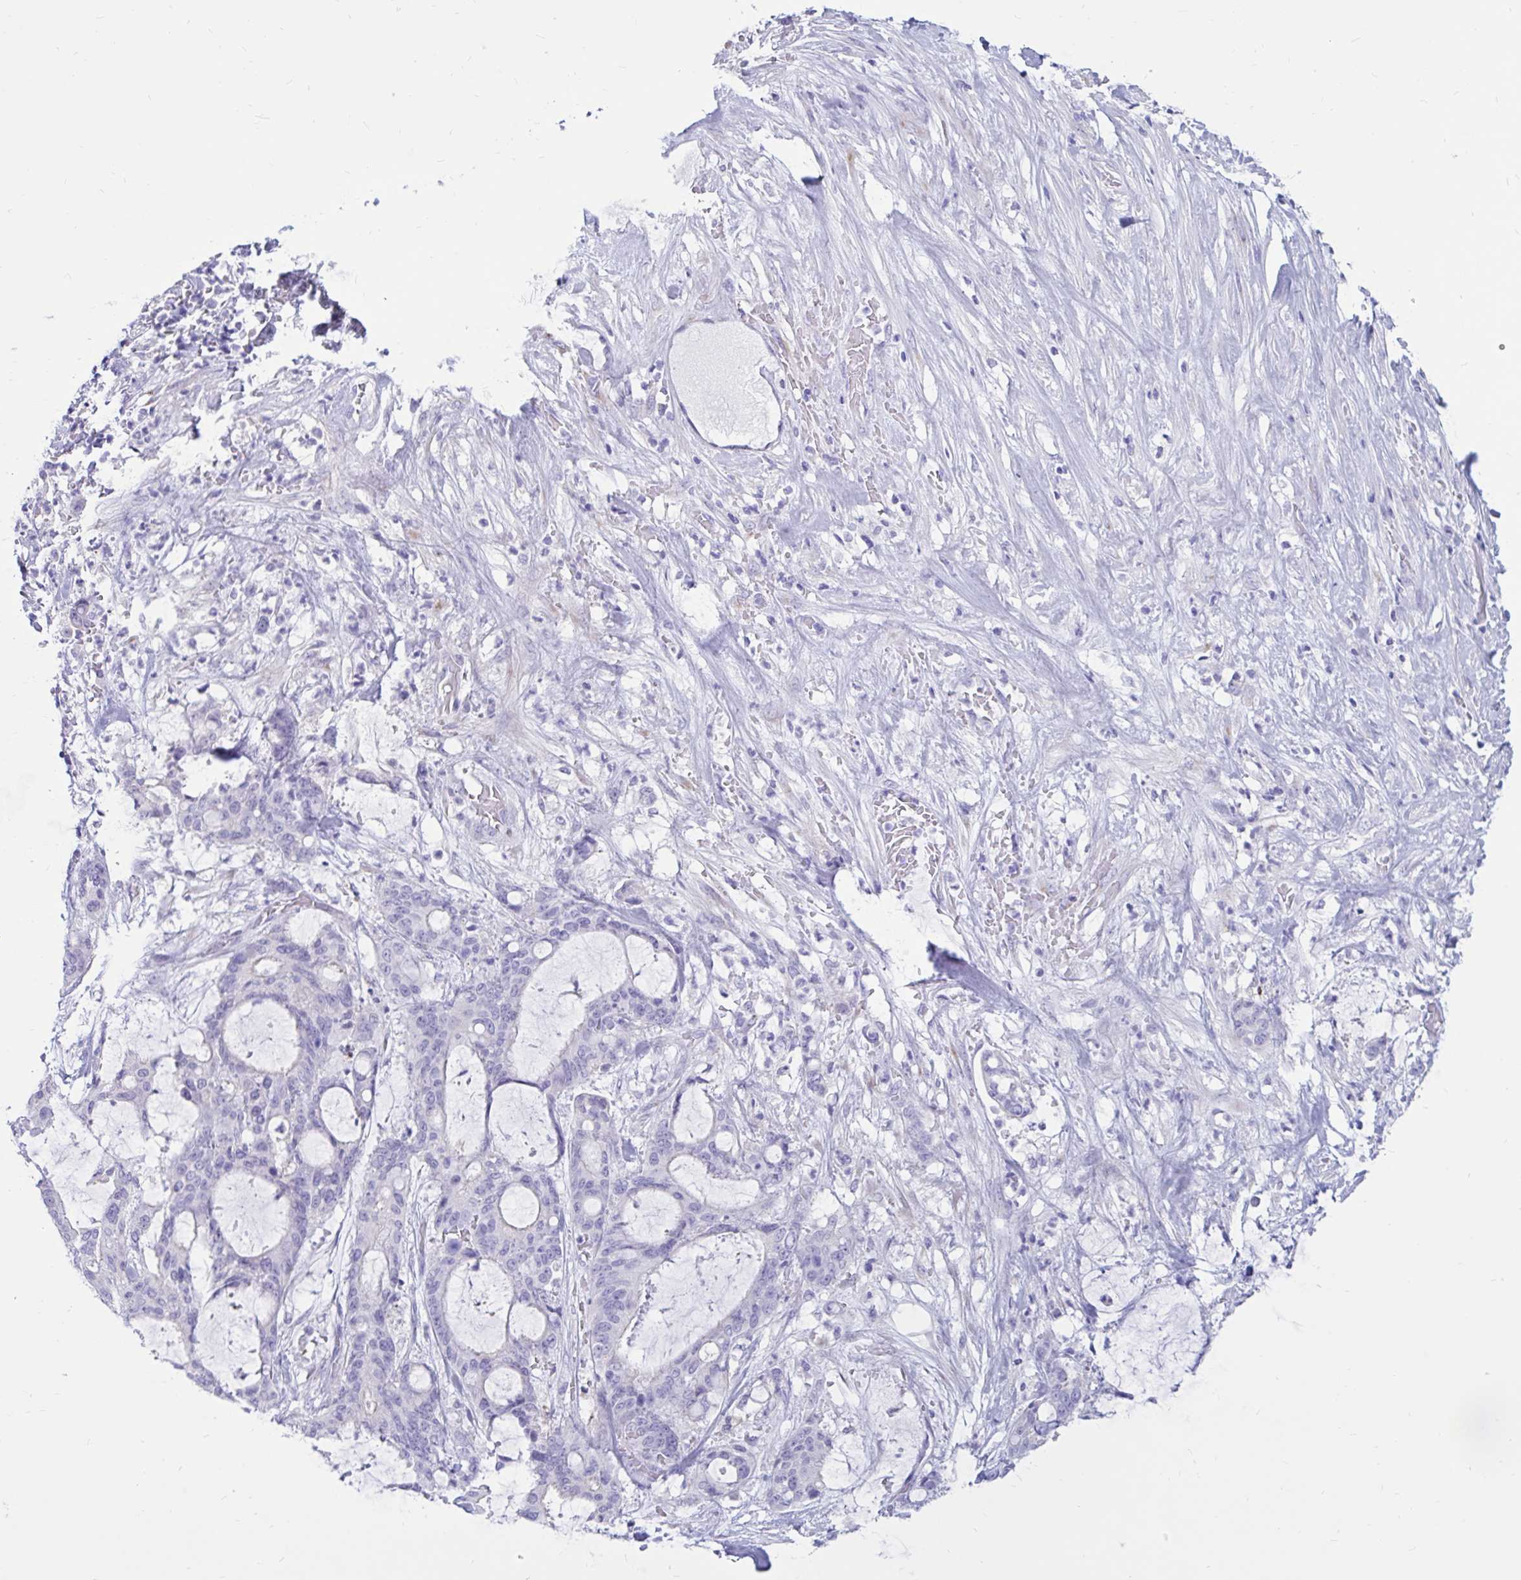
{"staining": {"intensity": "negative", "quantity": "none", "location": "none"}, "tissue": "liver cancer", "cell_type": "Tumor cells", "image_type": "cancer", "snomed": [{"axis": "morphology", "description": "Normal tissue, NOS"}, {"axis": "morphology", "description": "Cholangiocarcinoma"}, {"axis": "topography", "description": "Liver"}, {"axis": "topography", "description": "Peripheral nerve tissue"}], "caption": "This image is of cholangiocarcinoma (liver) stained with IHC to label a protein in brown with the nuclei are counter-stained blue. There is no staining in tumor cells.", "gene": "IGSF5", "patient": {"sex": "female", "age": 73}}